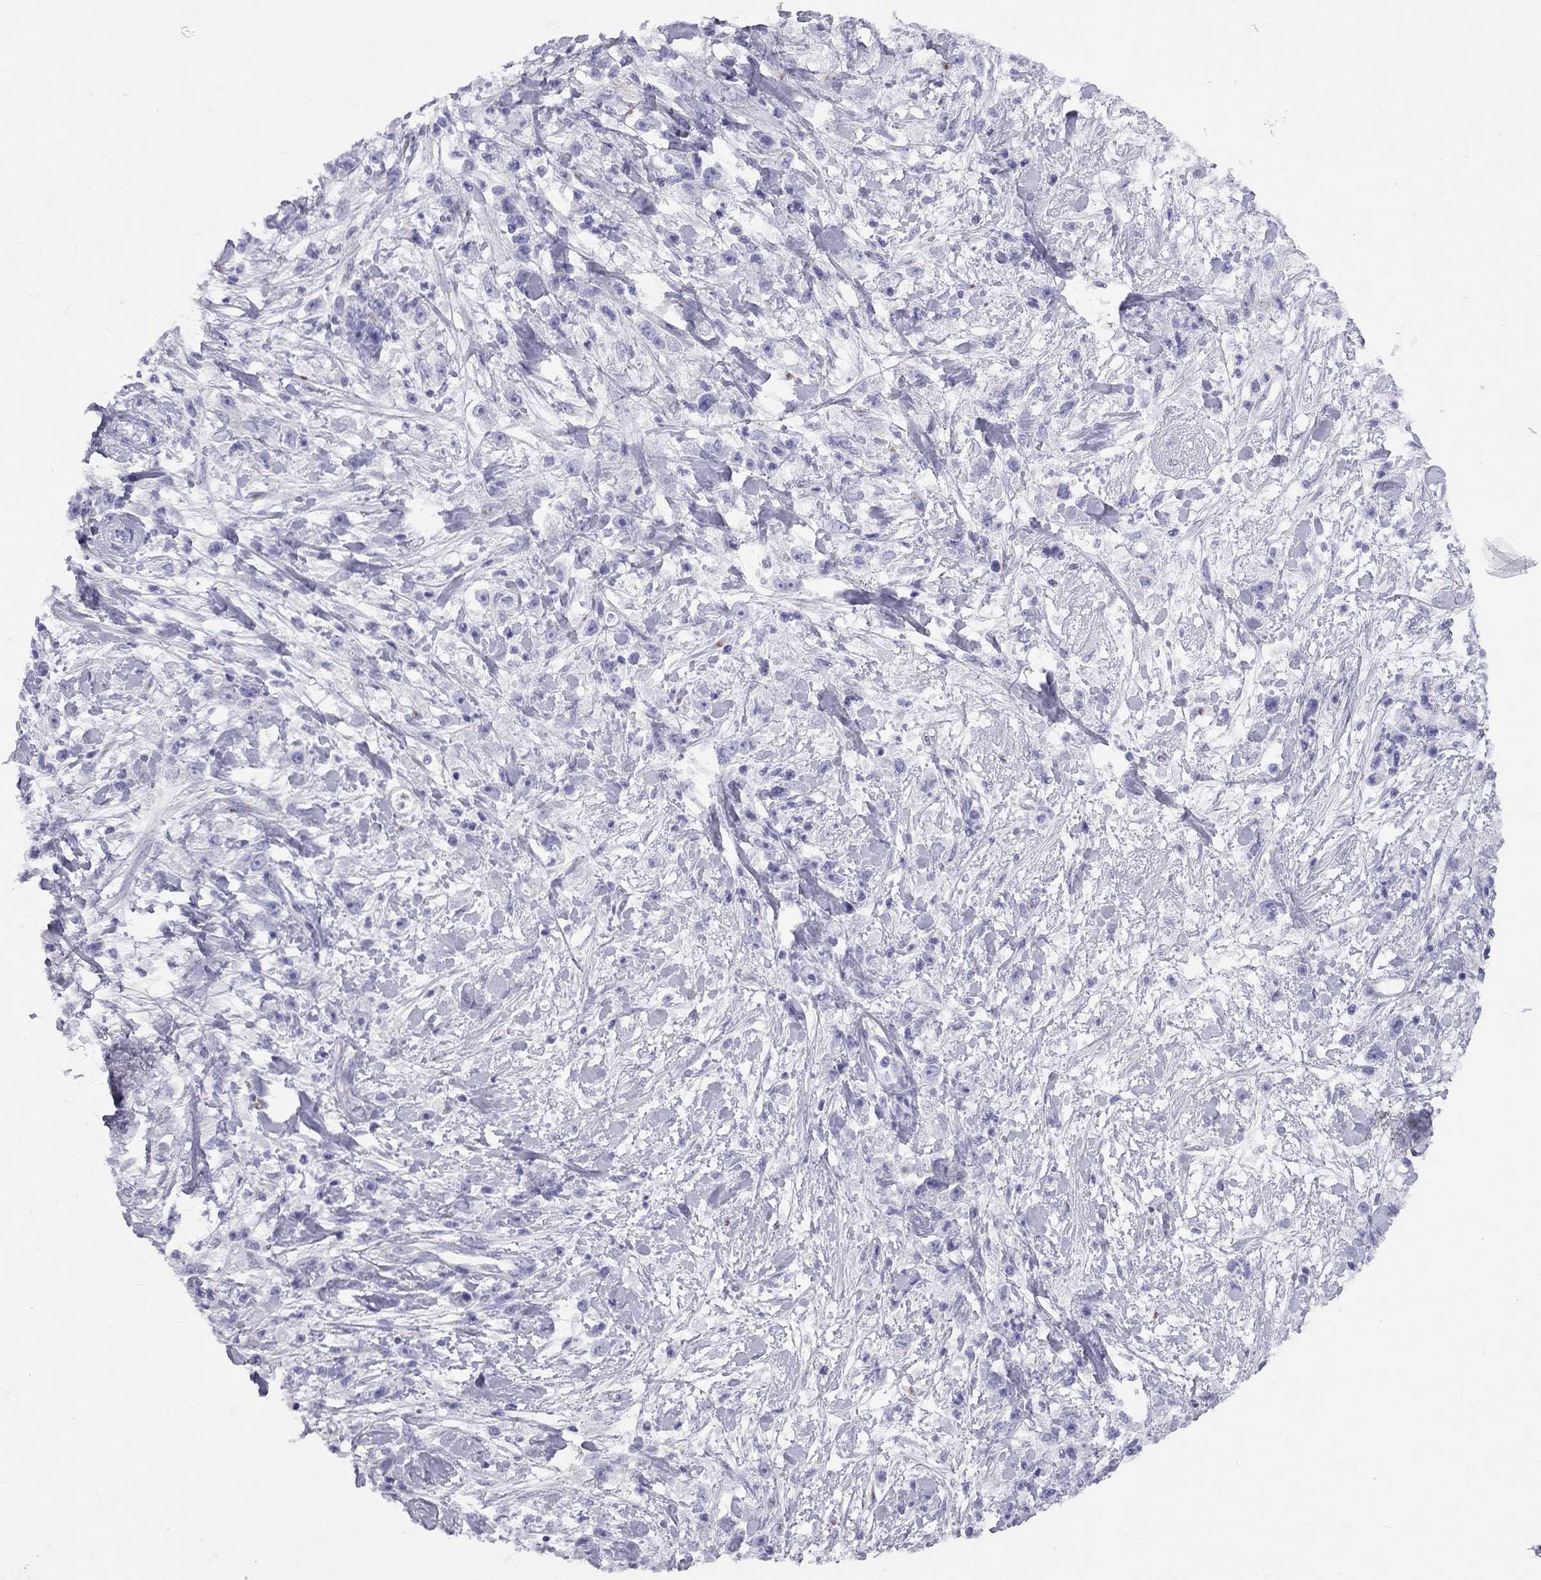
{"staining": {"intensity": "negative", "quantity": "none", "location": "none"}, "tissue": "stomach cancer", "cell_type": "Tumor cells", "image_type": "cancer", "snomed": [{"axis": "morphology", "description": "Adenocarcinoma, NOS"}, {"axis": "topography", "description": "Stomach"}], "caption": "Immunohistochemical staining of stomach adenocarcinoma shows no significant expression in tumor cells.", "gene": "FSCN3", "patient": {"sex": "female", "age": 59}}